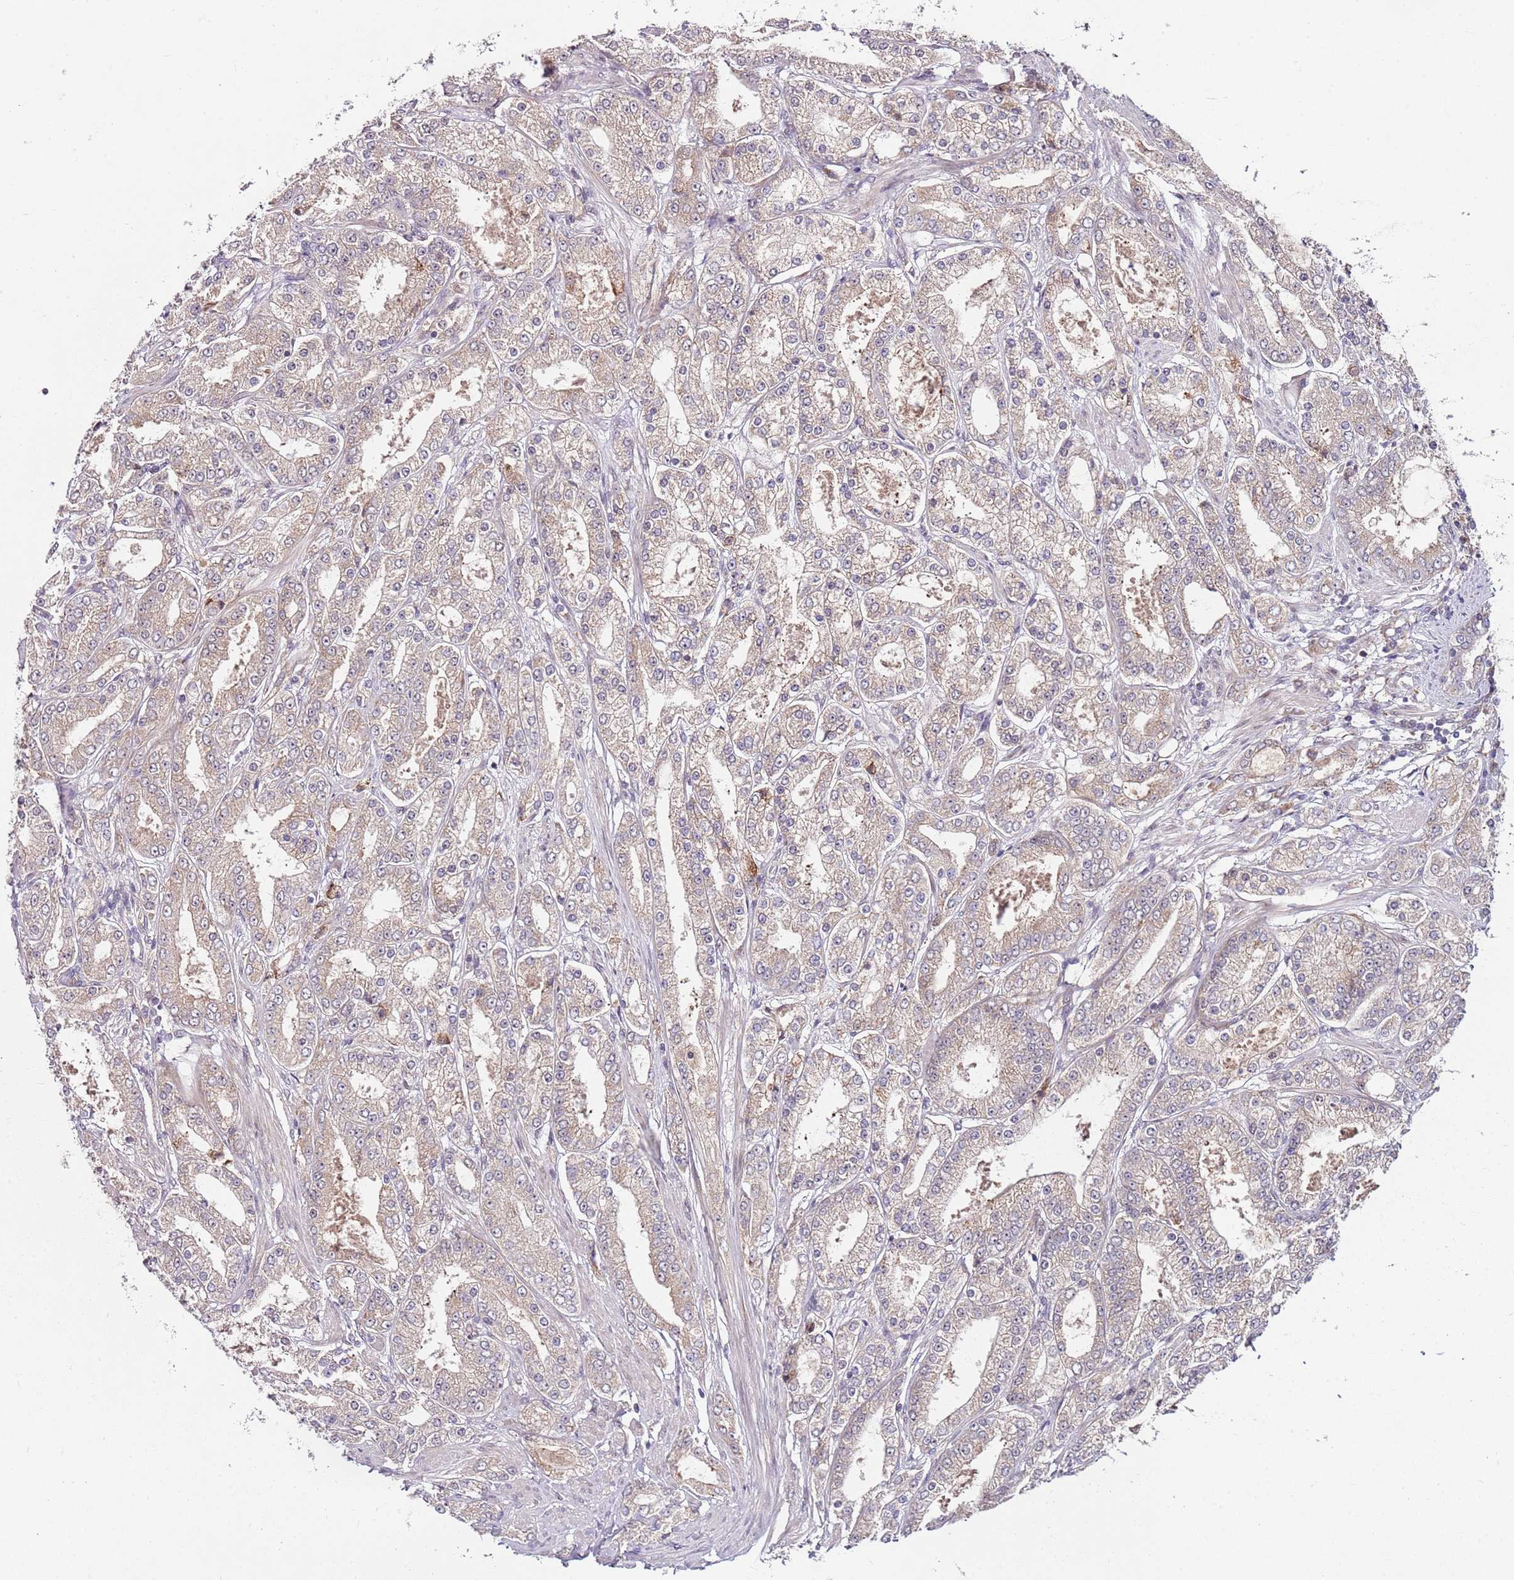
{"staining": {"intensity": "weak", "quantity": "<25%", "location": "cytoplasmic/membranous"}, "tissue": "prostate cancer", "cell_type": "Tumor cells", "image_type": "cancer", "snomed": [{"axis": "morphology", "description": "Adenocarcinoma, High grade"}, {"axis": "topography", "description": "Prostate"}], "caption": "A high-resolution image shows immunohistochemistry (IHC) staining of prostate high-grade adenocarcinoma, which reveals no significant expression in tumor cells. The staining is performed using DAB brown chromogen with nuclei counter-stained in using hematoxylin.", "gene": "FBXL22", "patient": {"sex": "male", "age": 68}}